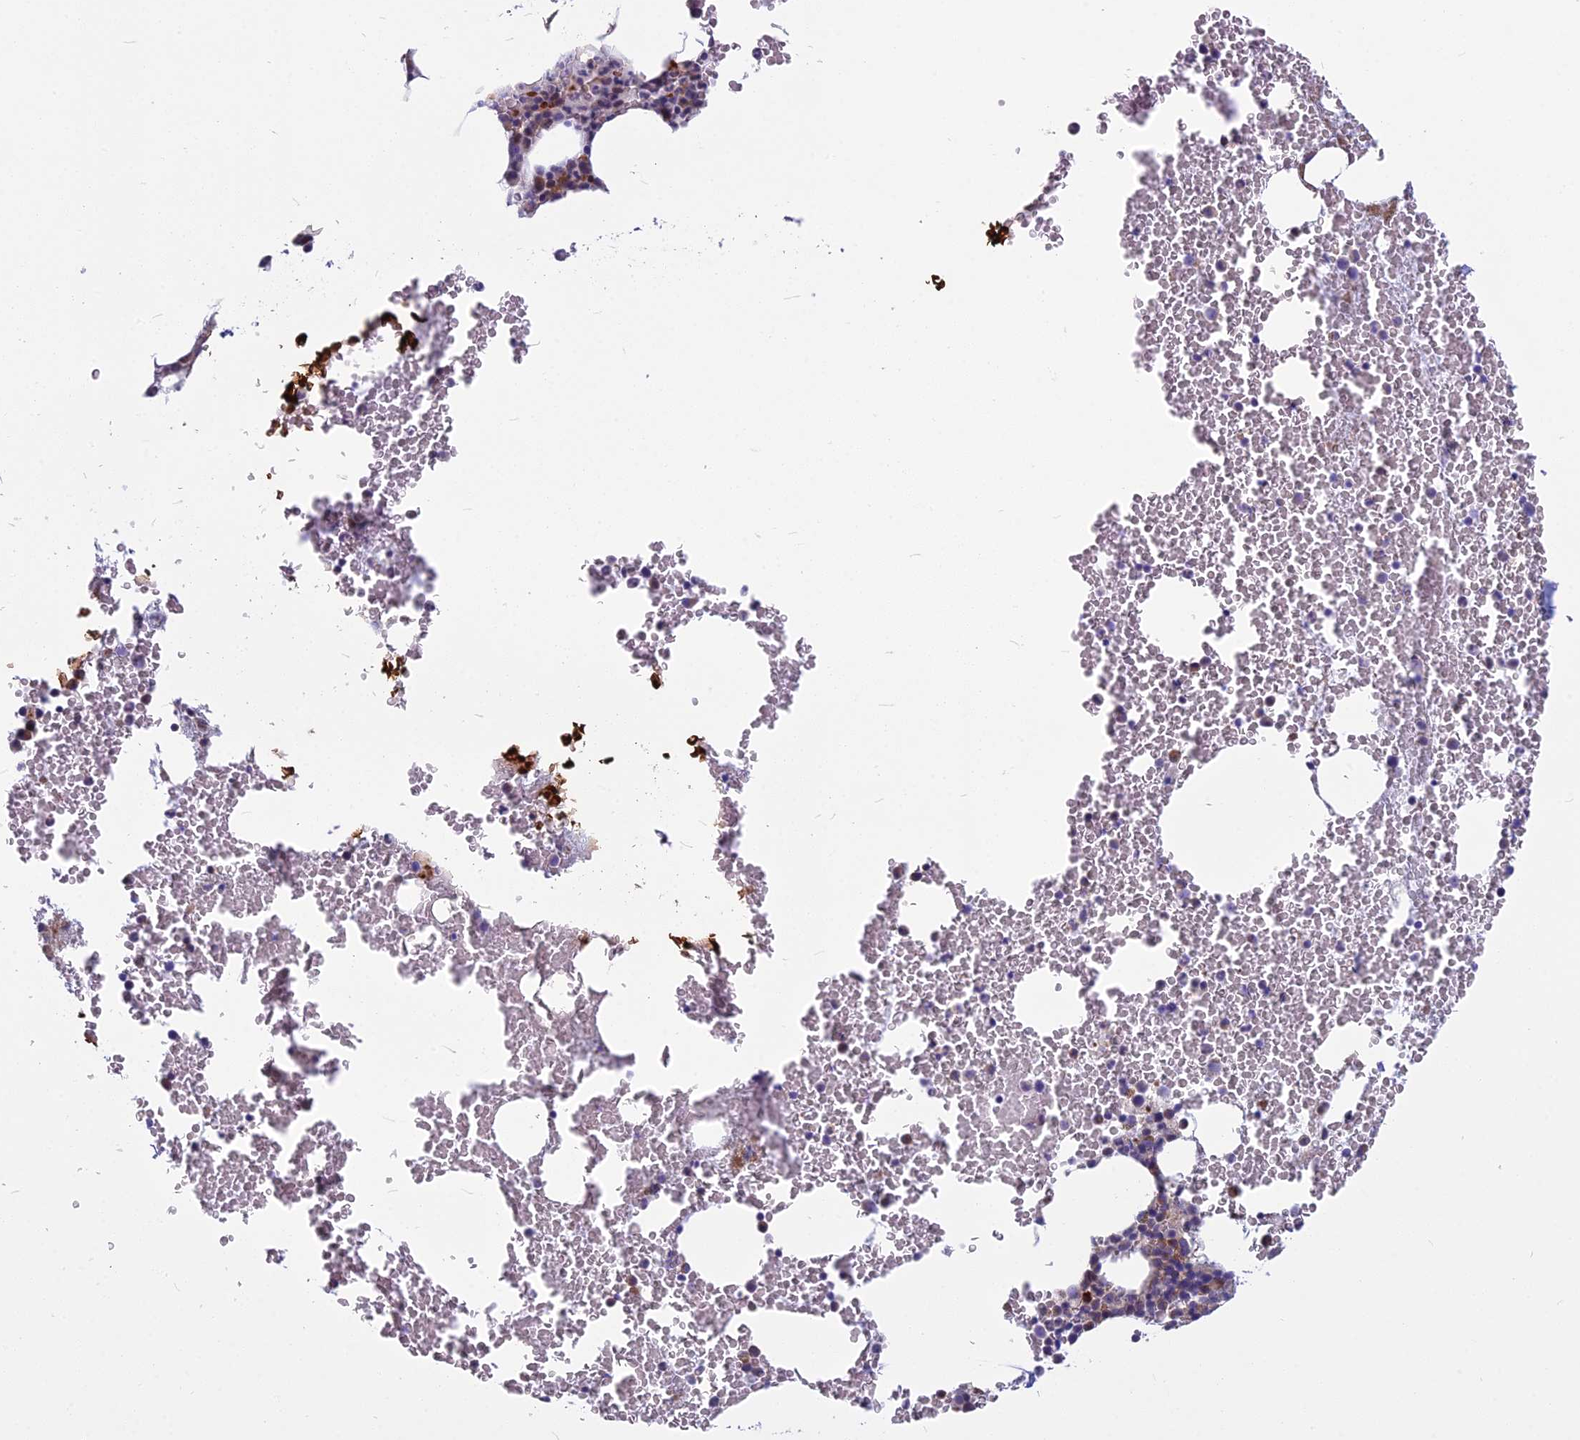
{"staining": {"intensity": "moderate", "quantity": "<25%", "location": "cytoplasmic/membranous"}, "tissue": "bone marrow", "cell_type": "Hematopoietic cells", "image_type": "normal", "snomed": [{"axis": "morphology", "description": "Normal tissue, NOS"}, {"axis": "morphology", "description": "Inflammation, NOS"}, {"axis": "topography", "description": "Bone marrow"}], "caption": "Immunohistochemistry histopathology image of unremarkable bone marrow: human bone marrow stained using immunohistochemistry demonstrates low levels of moderate protein expression localized specifically in the cytoplasmic/membranous of hematopoietic cells, appearing as a cytoplasmic/membranous brown color.", "gene": "PCDHB14", "patient": {"sex": "female", "age": 78}}